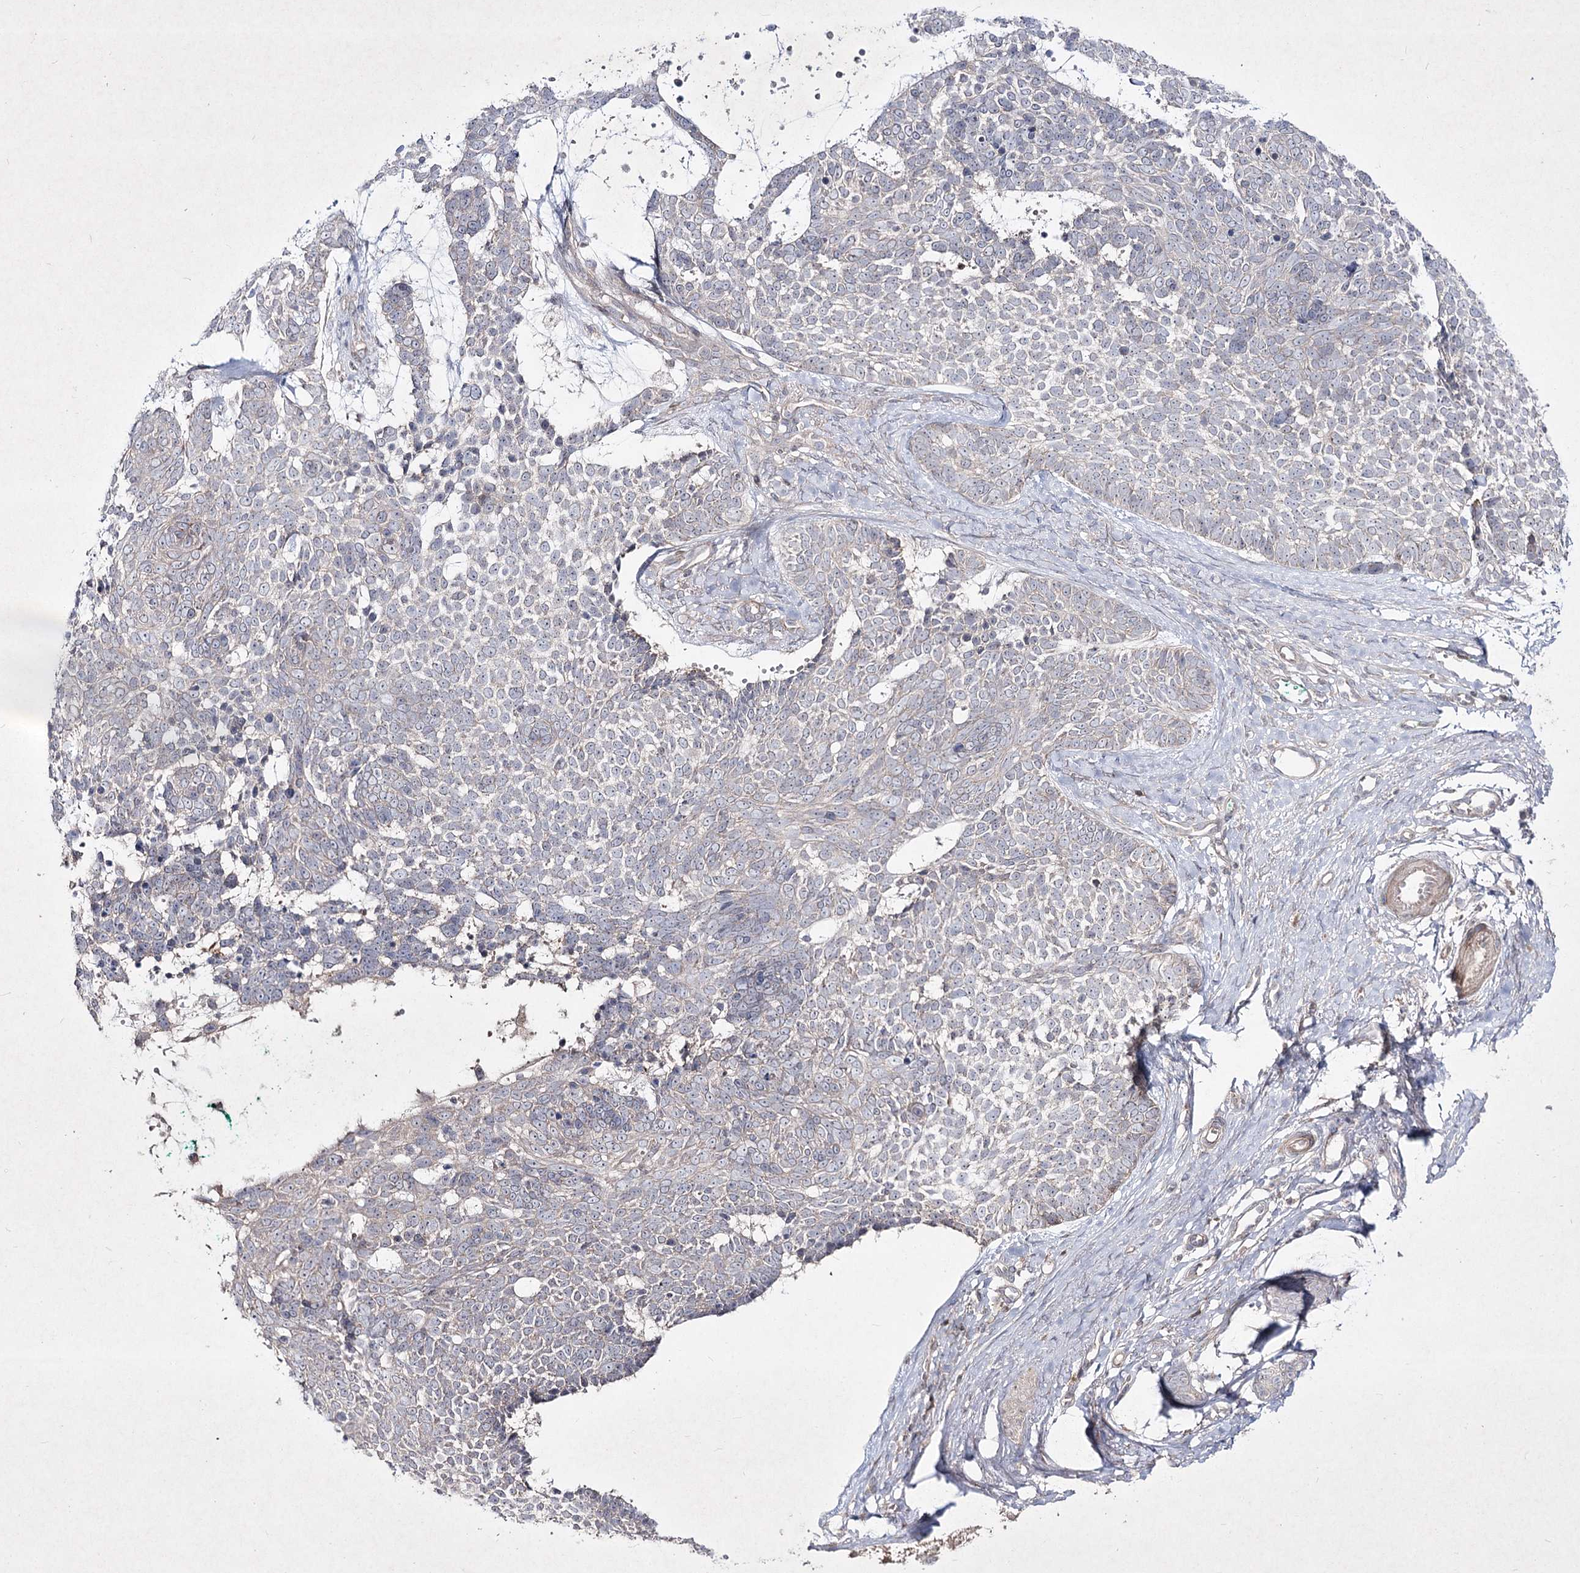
{"staining": {"intensity": "negative", "quantity": "none", "location": "none"}, "tissue": "skin cancer", "cell_type": "Tumor cells", "image_type": "cancer", "snomed": [{"axis": "morphology", "description": "Basal cell carcinoma"}, {"axis": "topography", "description": "Skin"}], "caption": "Immunohistochemistry (IHC) image of skin cancer stained for a protein (brown), which displays no expression in tumor cells. The staining was performed using DAB to visualize the protein expression in brown, while the nuclei were stained in blue with hematoxylin (Magnification: 20x).", "gene": "CIB2", "patient": {"sex": "female", "age": 81}}